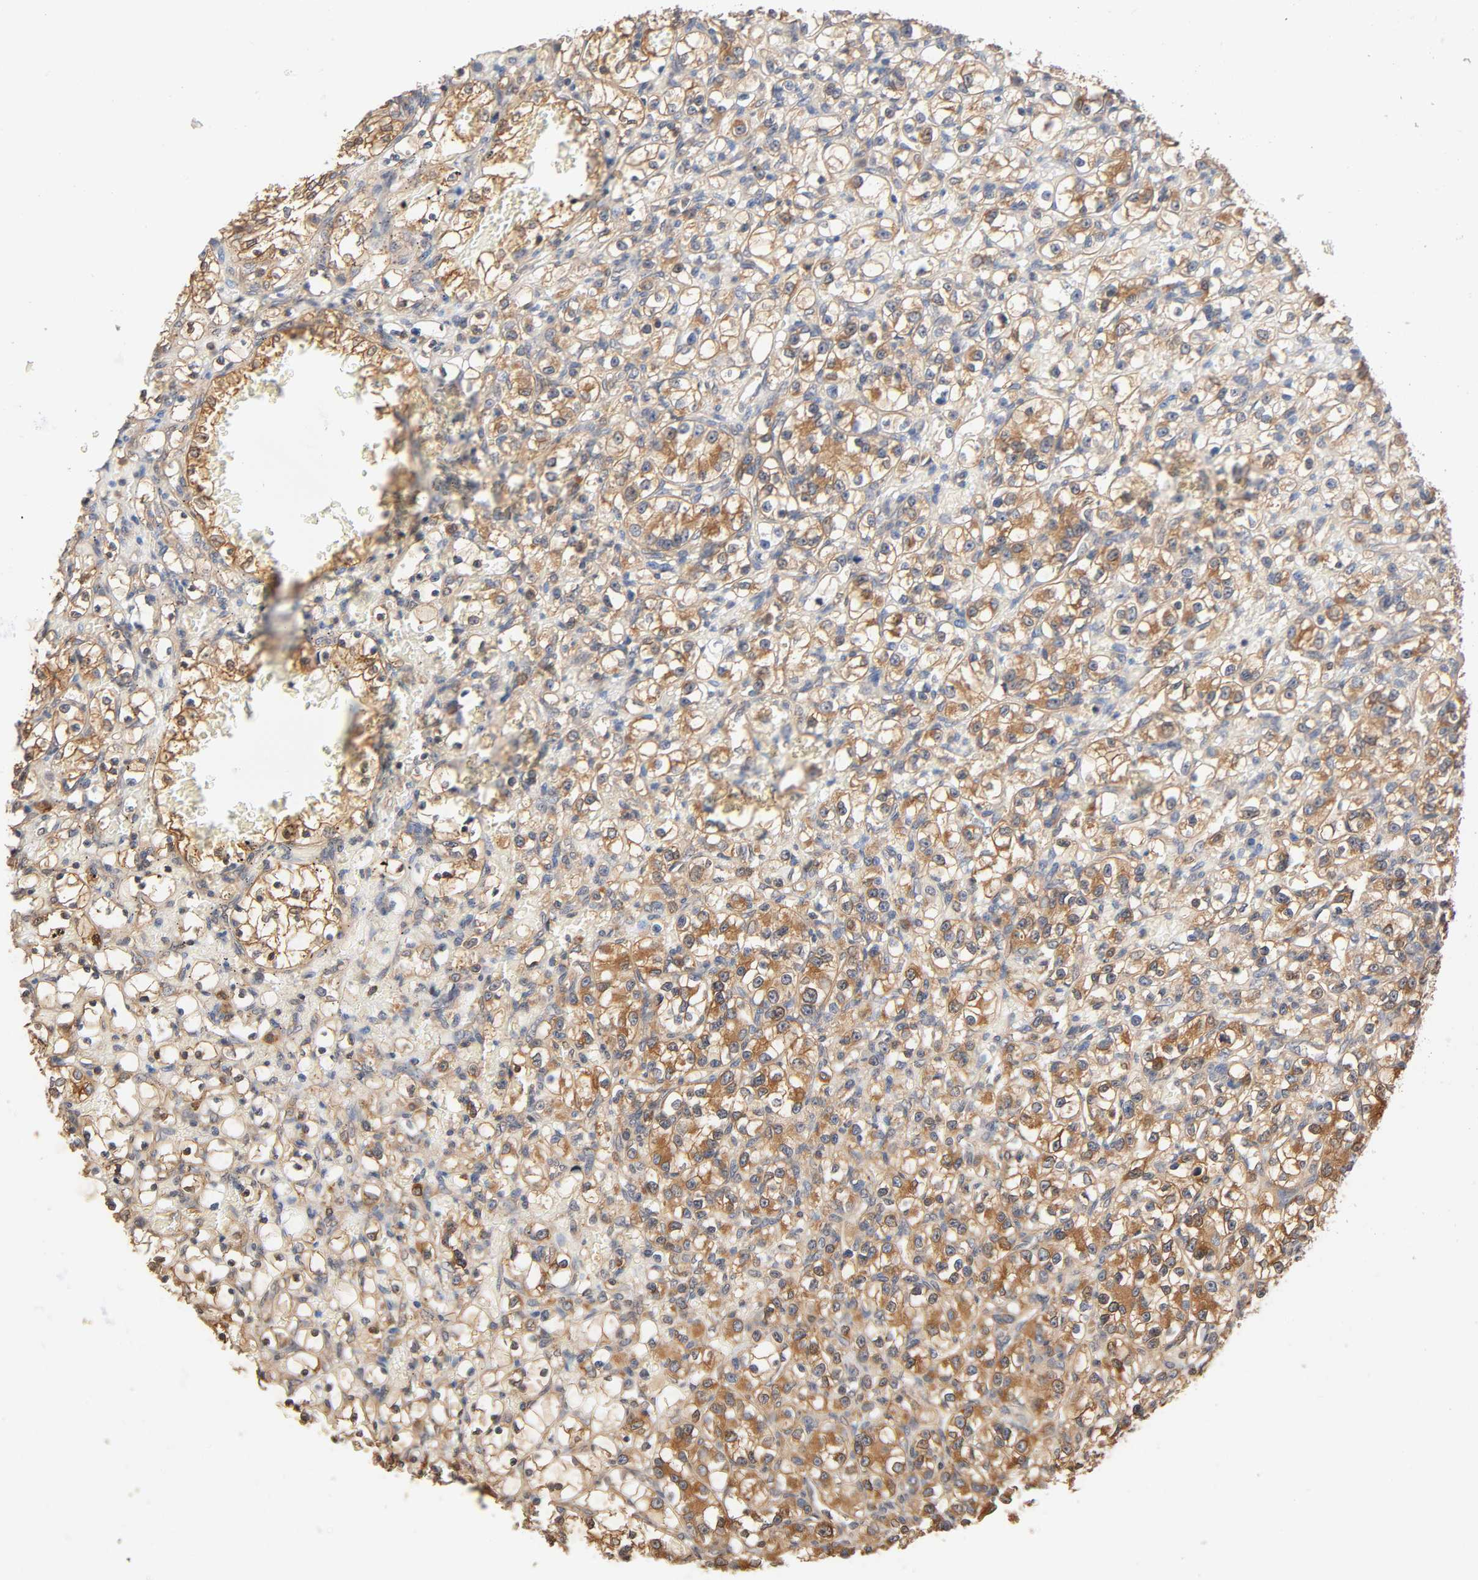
{"staining": {"intensity": "moderate", "quantity": ">75%", "location": "cytoplasmic/membranous"}, "tissue": "renal cancer", "cell_type": "Tumor cells", "image_type": "cancer", "snomed": [{"axis": "morphology", "description": "Adenocarcinoma, NOS"}, {"axis": "topography", "description": "Kidney"}], "caption": "A histopathology image showing moderate cytoplasmic/membranous positivity in approximately >75% of tumor cells in renal cancer (adenocarcinoma), as visualized by brown immunohistochemical staining.", "gene": "ALDOA", "patient": {"sex": "female", "age": 69}}